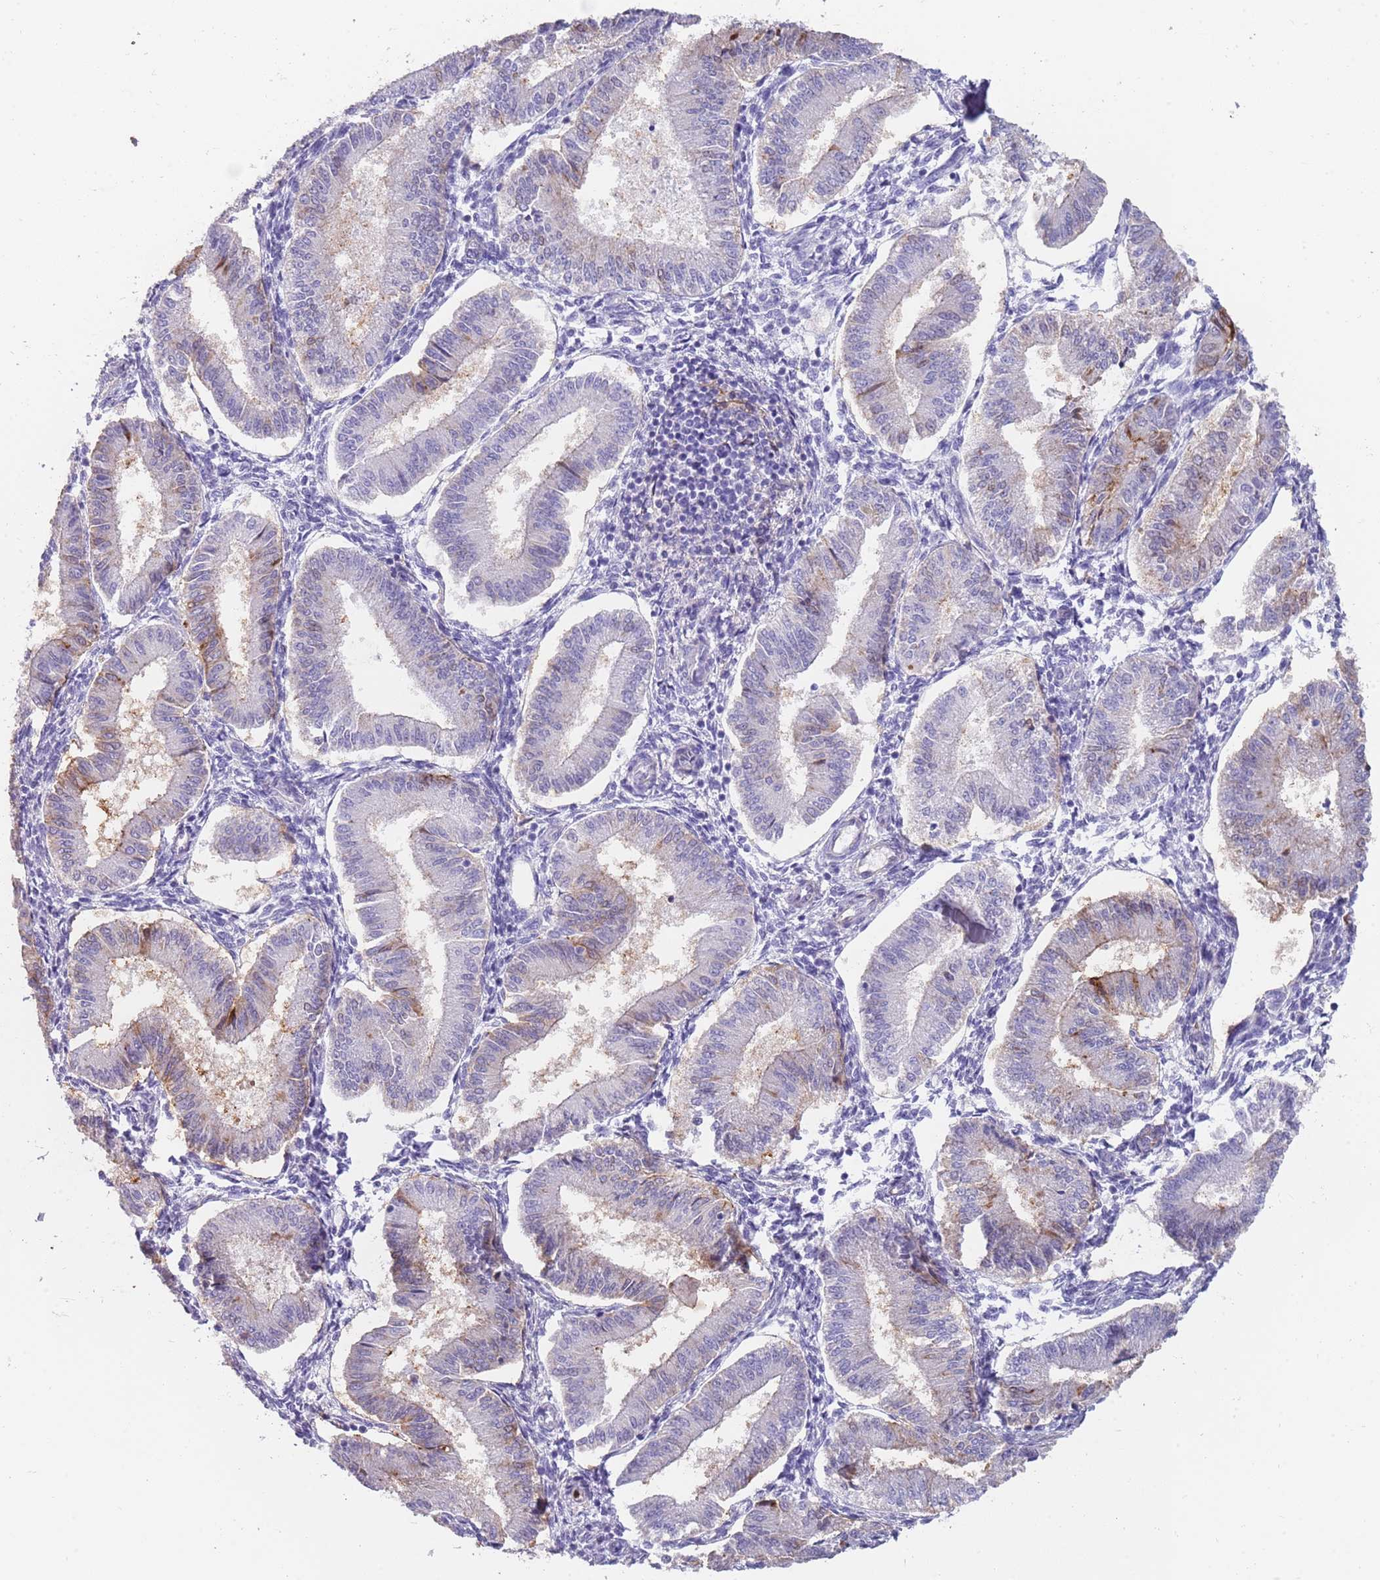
{"staining": {"intensity": "negative", "quantity": "none", "location": "none"}, "tissue": "endometrium", "cell_type": "Cells in endometrial stroma", "image_type": "normal", "snomed": [{"axis": "morphology", "description": "Normal tissue, NOS"}, {"axis": "topography", "description": "Endometrium"}], "caption": "Immunohistochemical staining of normal human endometrium exhibits no significant expression in cells in endometrial stroma. (DAB immunohistochemistry, high magnification).", "gene": "ENSG00000271254", "patient": {"sex": "female", "age": 39}}